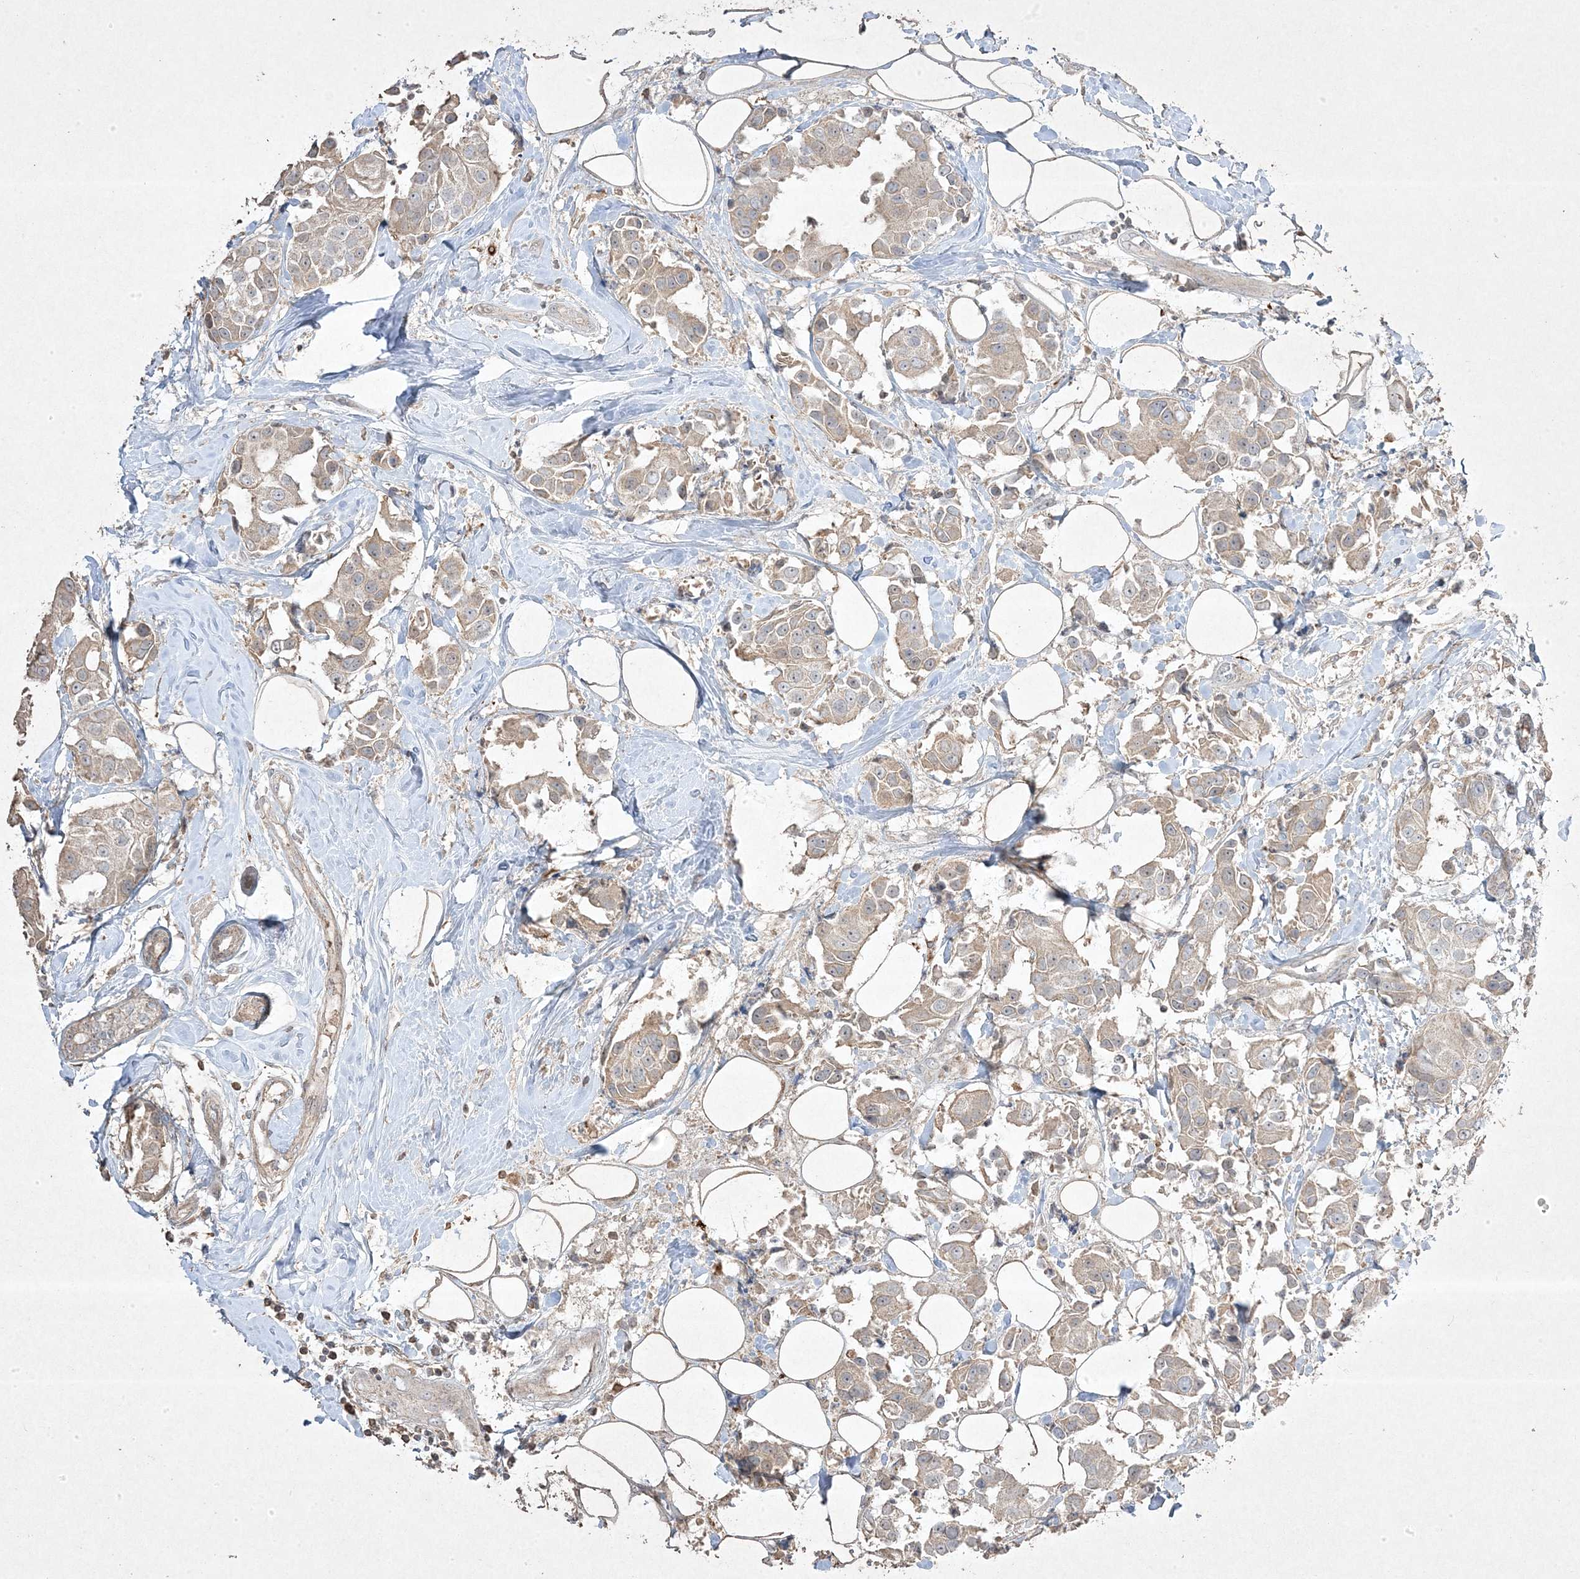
{"staining": {"intensity": "weak", "quantity": "<25%", "location": "cytoplasmic/membranous"}, "tissue": "breast cancer", "cell_type": "Tumor cells", "image_type": "cancer", "snomed": [{"axis": "morphology", "description": "Normal tissue, NOS"}, {"axis": "morphology", "description": "Duct carcinoma"}, {"axis": "topography", "description": "Breast"}], "caption": "A histopathology image of breast cancer stained for a protein displays no brown staining in tumor cells.", "gene": "RGL4", "patient": {"sex": "female", "age": 39}}